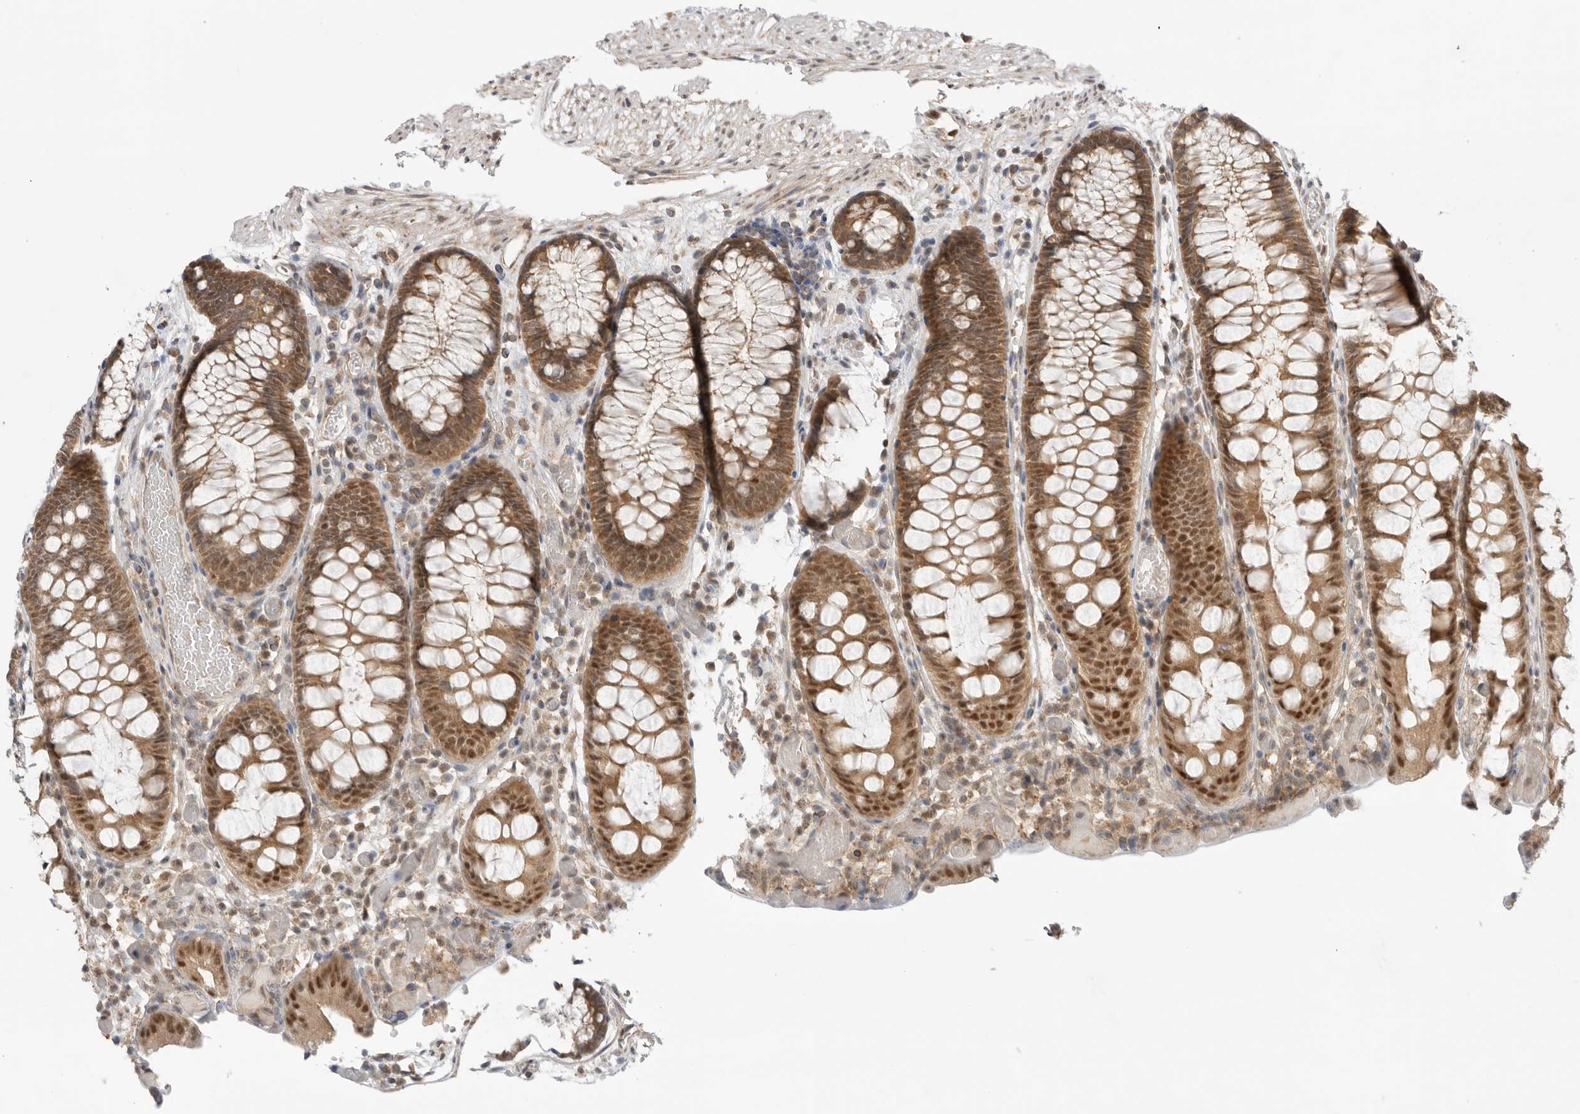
{"staining": {"intensity": "weak", "quantity": ">75%", "location": "cytoplasmic/membranous"}, "tissue": "colon", "cell_type": "Endothelial cells", "image_type": "normal", "snomed": [{"axis": "morphology", "description": "Normal tissue, NOS"}, {"axis": "topography", "description": "Colon"}], "caption": "IHC micrograph of unremarkable colon: colon stained using immunohistochemistry (IHC) displays low levels of weak protein expression localized specifically in the cytoplasmic/membranous of endothelial cells, appearing as a cytoplasmic/membranous brown color.", "gene": "DCAF8", "patient": {"sex": "male", "age": 14}}